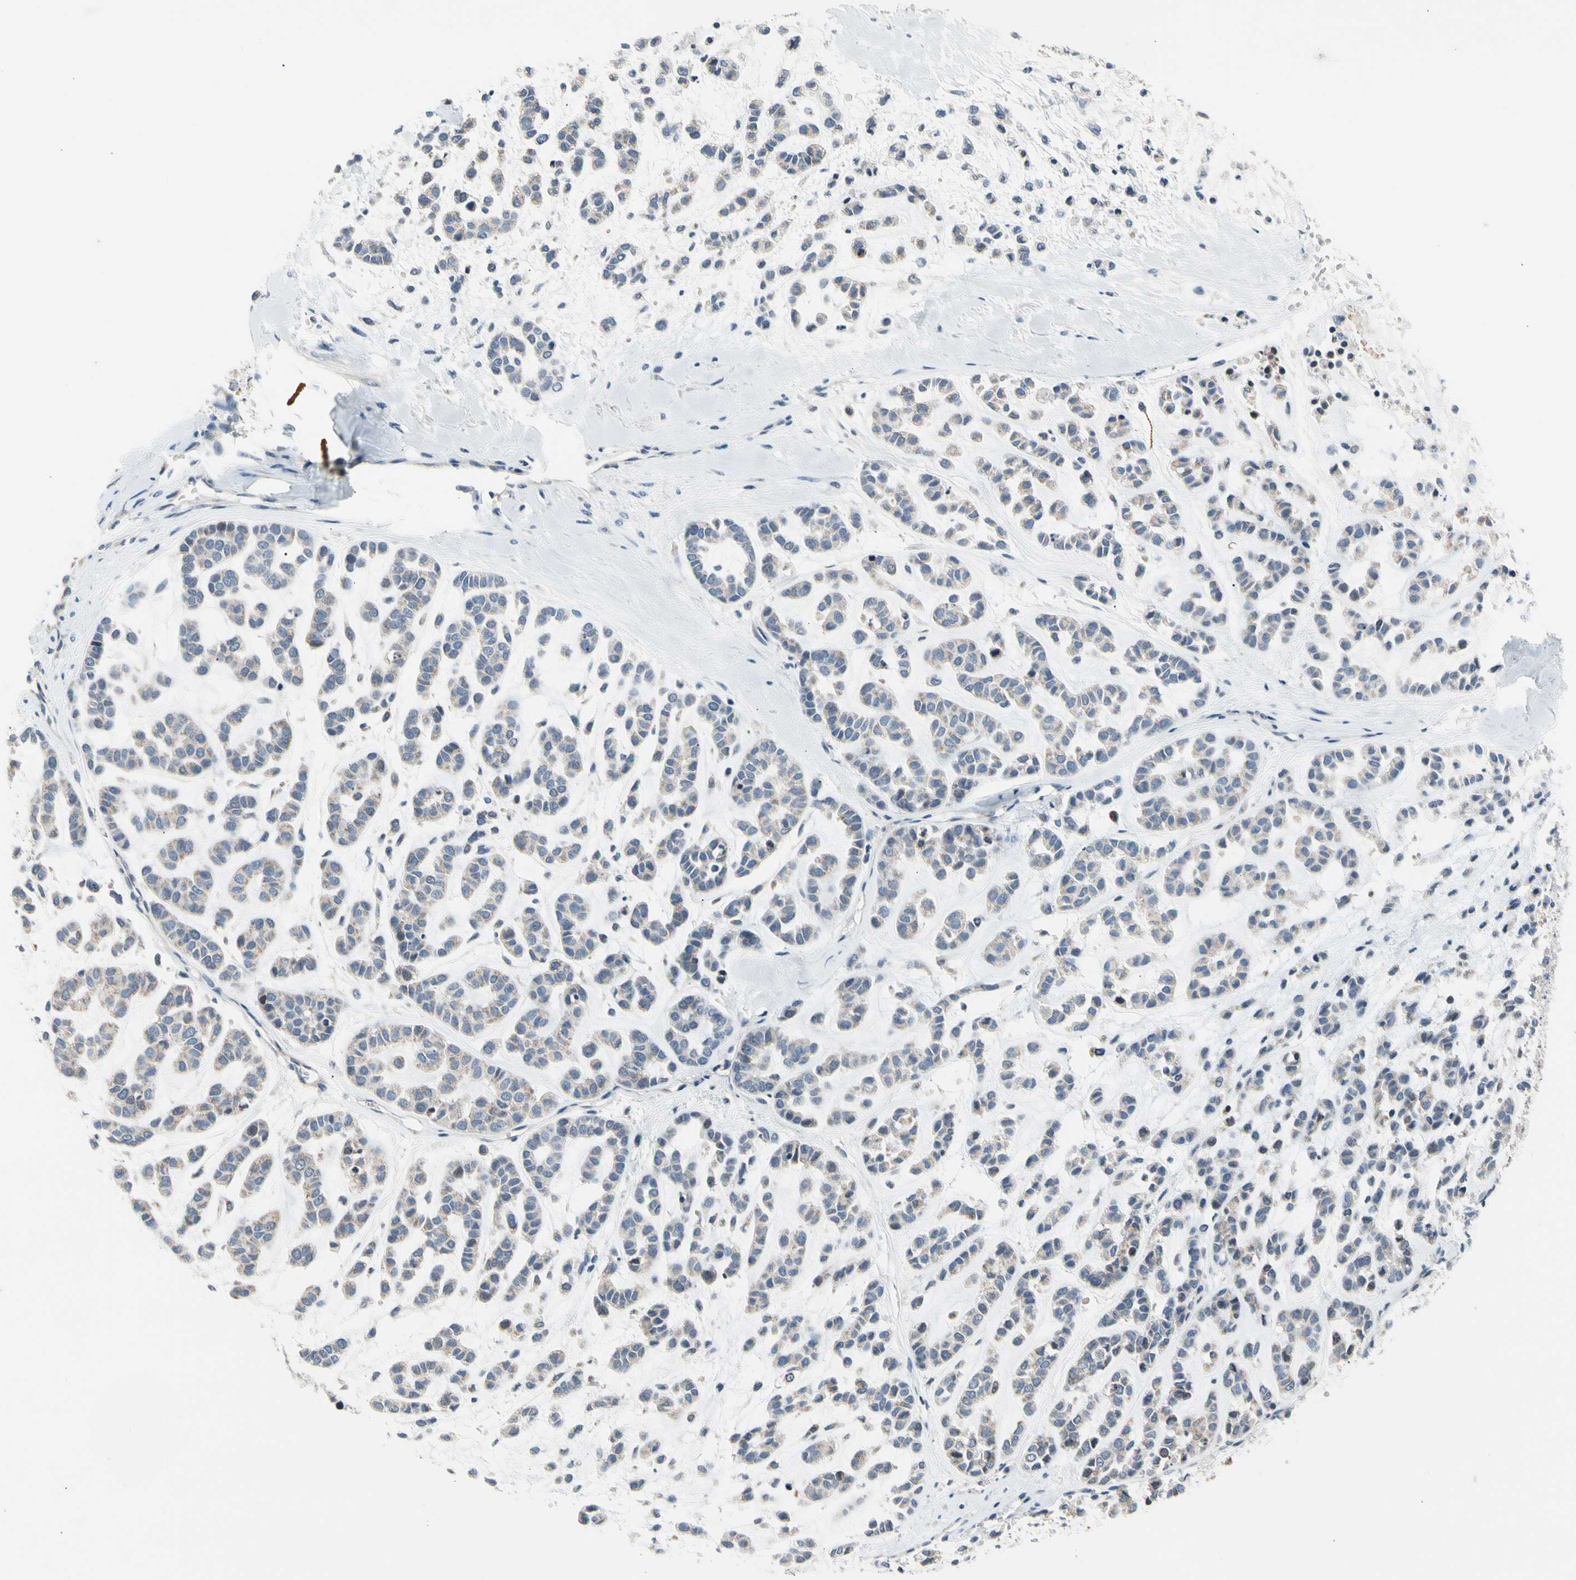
{"staining": {"intensity": "negative", "quantity": "none", "location": "none"}, "tissue": "head and neck cancer", "cell_type": "Tumor cells", "image_type": "cancer", "snomed": [{"axis": "morphology", "description": "Adenocarcinoma, NOS"}, {"axis": "morphology", "description": "Adenoma, NOS"}, {"axis": "topography", "description": "Head-Neck"}], "caption": "Photomicrograph shows no protein staining in tumor cells of head and neck adenocarcinoma tissue.", "gene": "SOX30", "patient": {"sex": "female", "age": 55}}